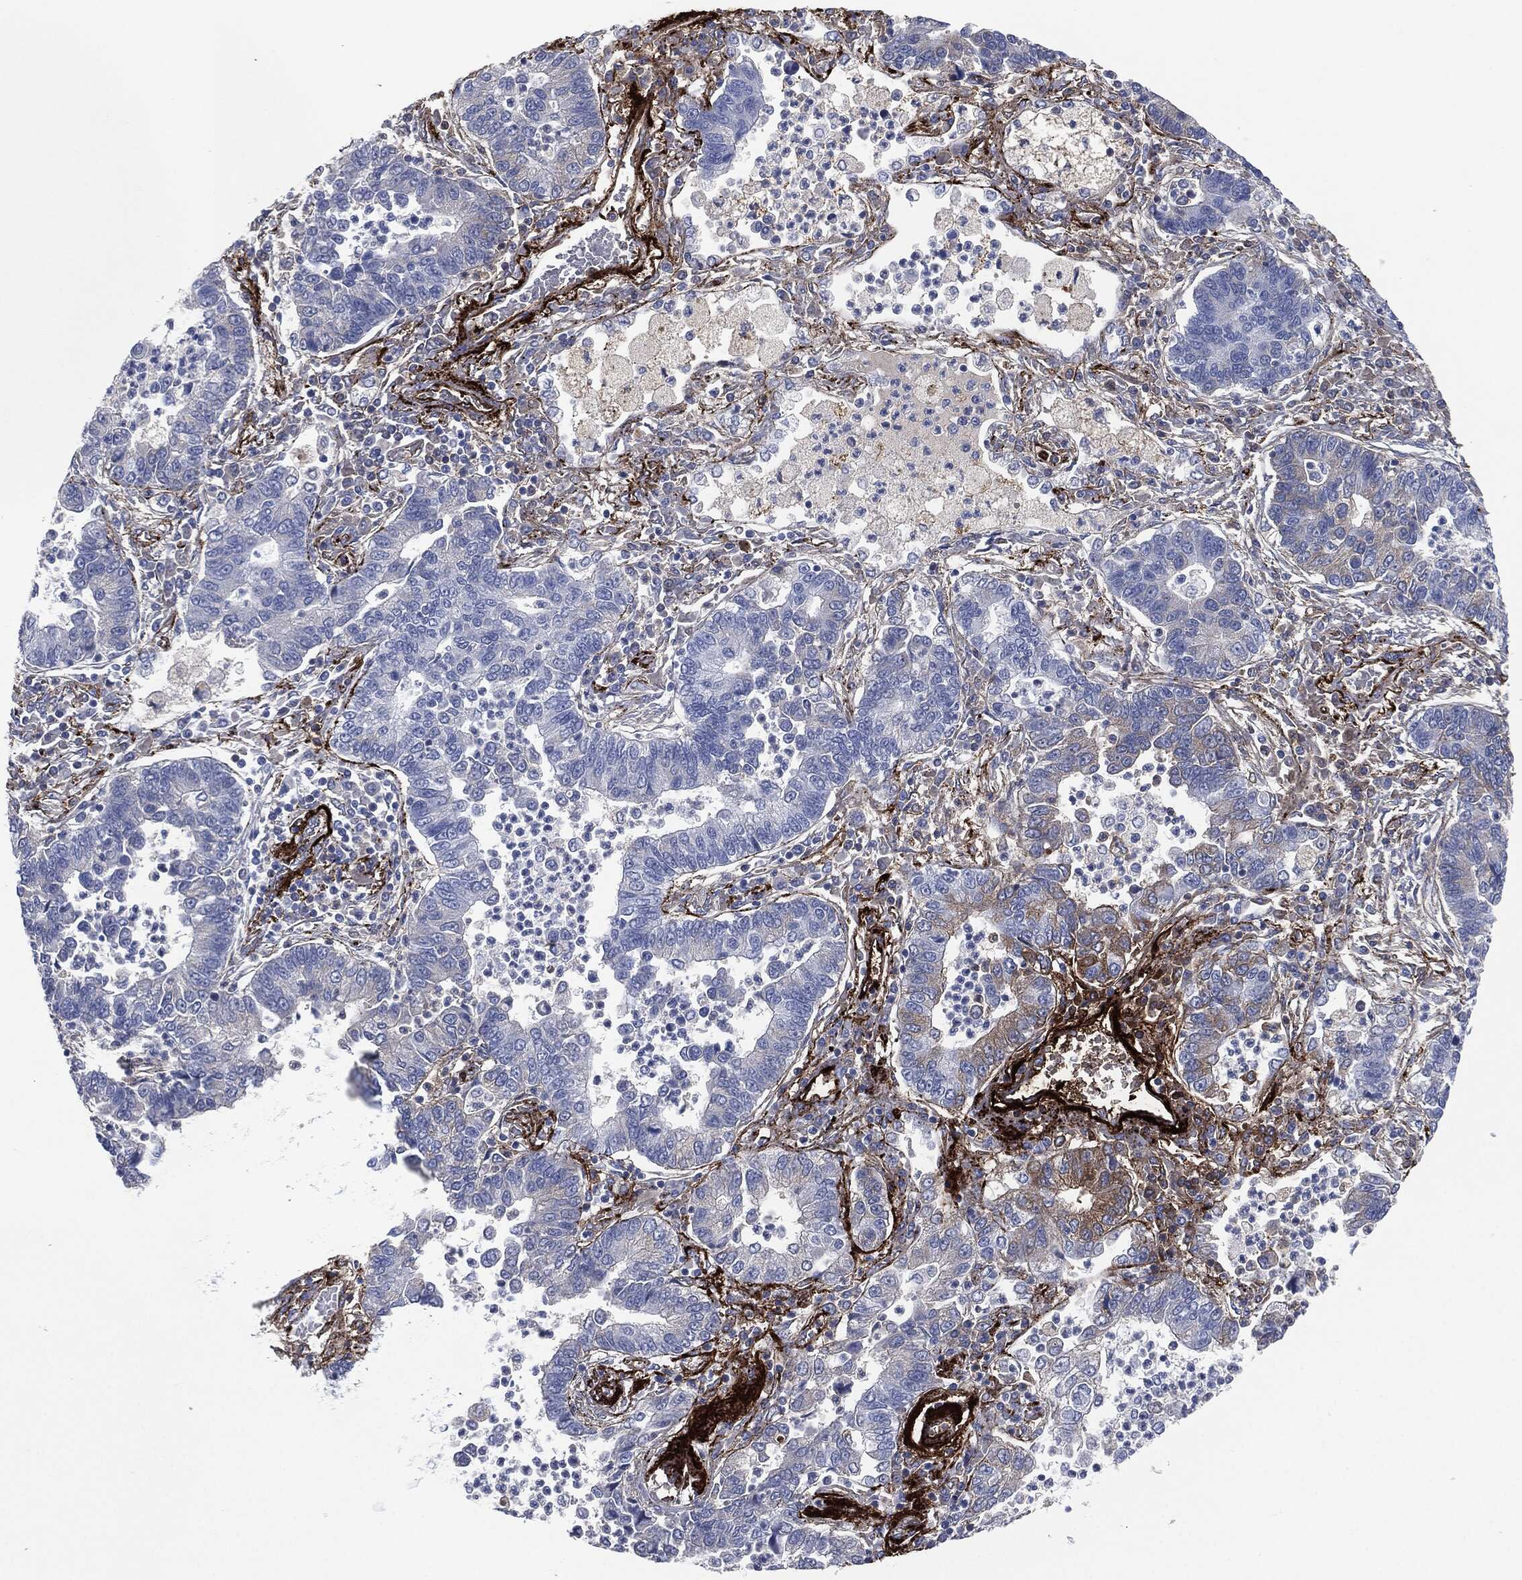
{"staining": {"intensity": "moderate", "quantity": "<25%", "location": "cytoplasmic/membranous"}, "tissue": "lung cancer", "cell_type": "Tumor cells", "image_type": "cancer", "snomed": [{"axis": "morphology", "description": "Adenocarcinoma, NOS"}, {"axis": "topography", "description": "Lung"}], "caption": "Approximately <25% of tumor cells in lung cancer exhibit moderate cytoplasmic/membranous protein expression as visualized by brown immunohistochemical staining.", "gene": "APOB", "patient": {"sex": "female", "age": 57}}